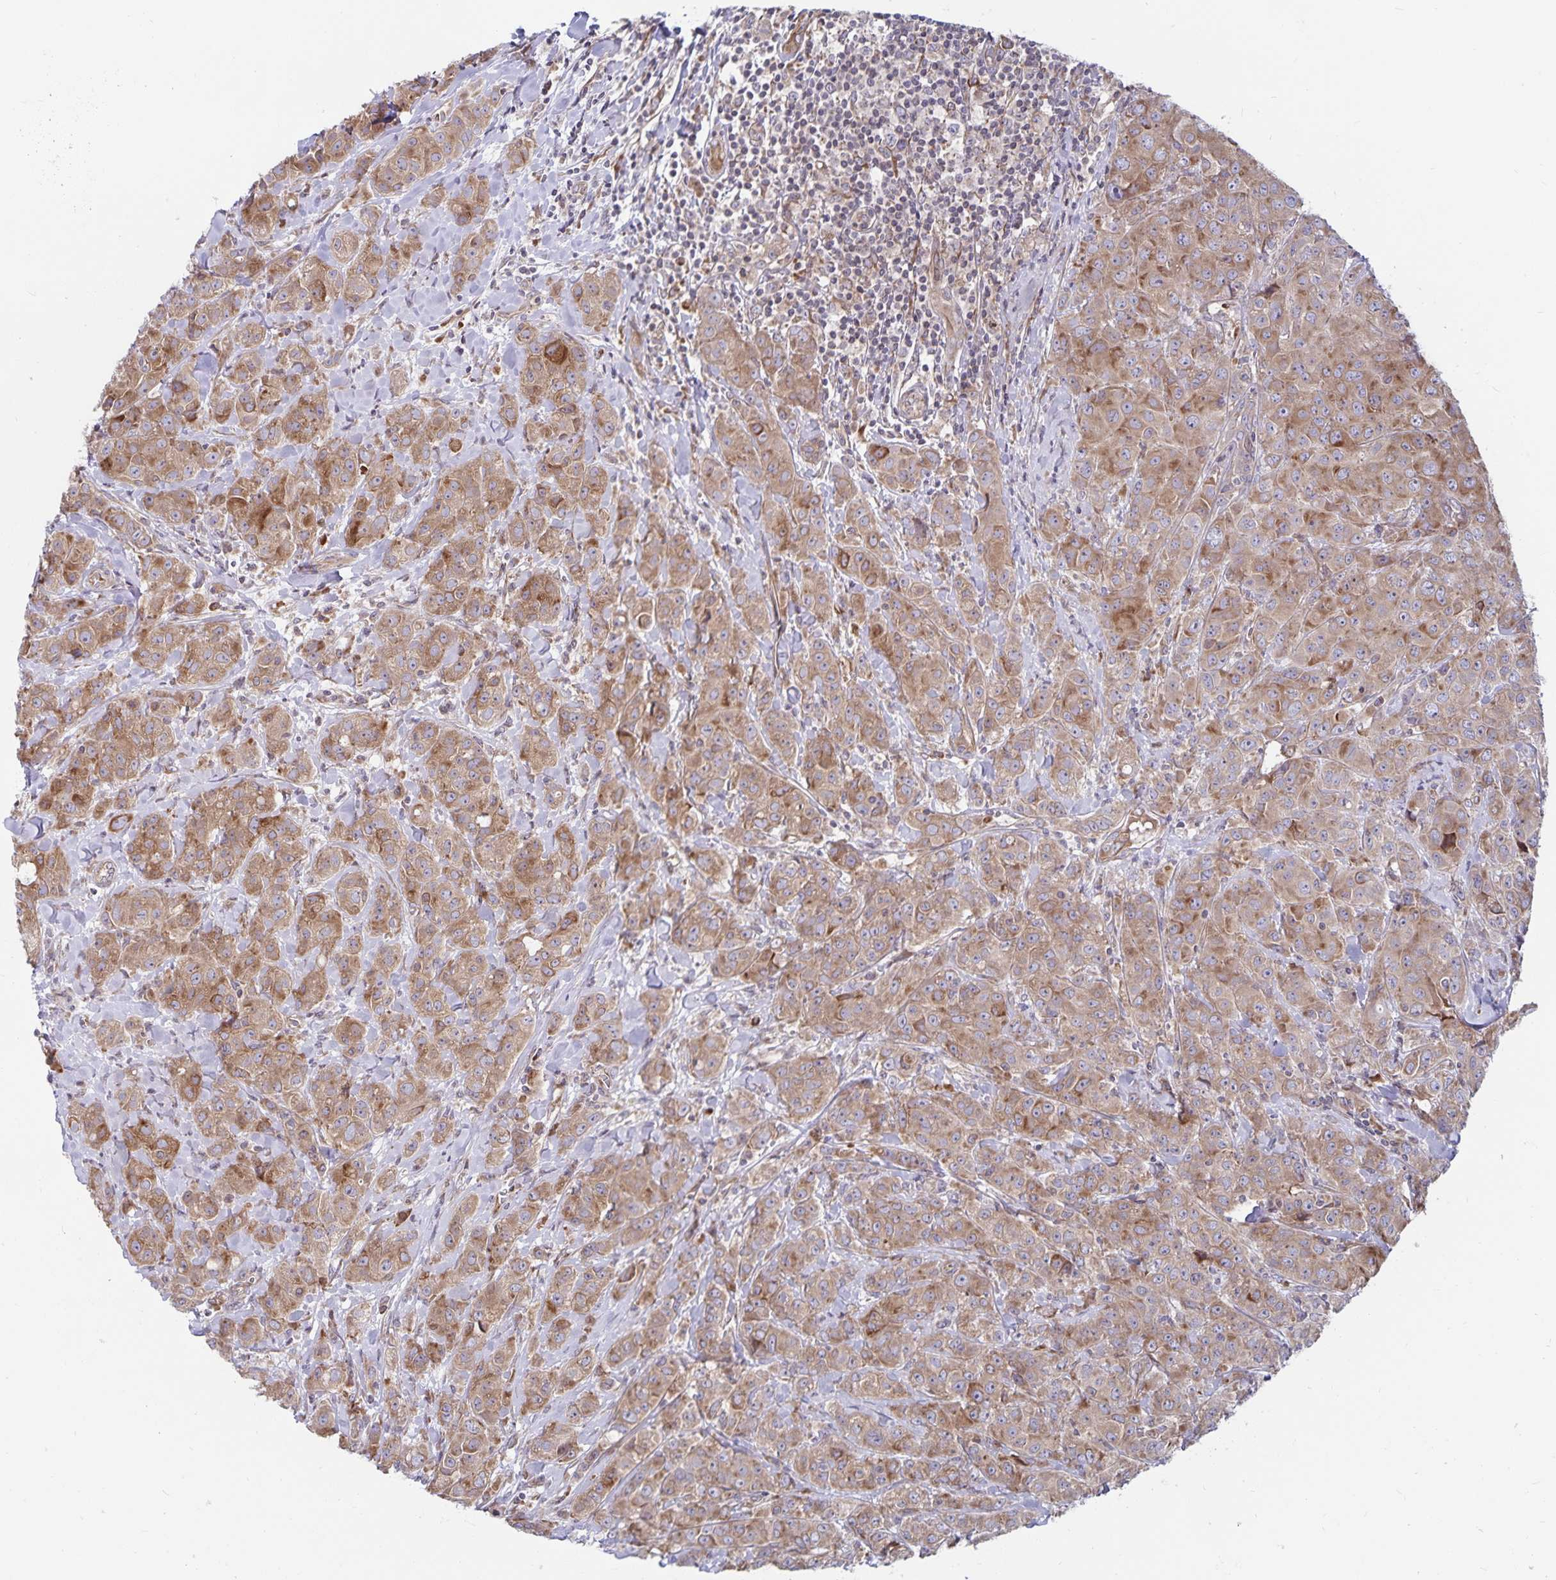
{"staining": {"intensity": "moderate", "quantity": ">75%", "location": "cytoplasmic/membranous"}, "tissue": "breast cancer", "cell_type": "Tumor cells", "image_type": "cancer", "snomed": [{"axis": "morphology", "description": "Normal tissue, NOS"}, {"axis": "morphology", "description": "Duct carcinoma"}, {"axis": "topography", "description": "Breast"}], "caption": "IHC staining of breast intraductal carcinoma, which reveals medium levels of moderate cytoplasmic/membranous staining in about >75% of tumor cells indicating moderate cytoplasmic/membranous protein staining. The staining was performed using DAB (3,3'-diaminobenzidine) (brown) for protein detection and nuclei were counterstained in hematoxylin (blue).", "gene": "SEC62", "patient": {"sex": "female", "age": 43}}